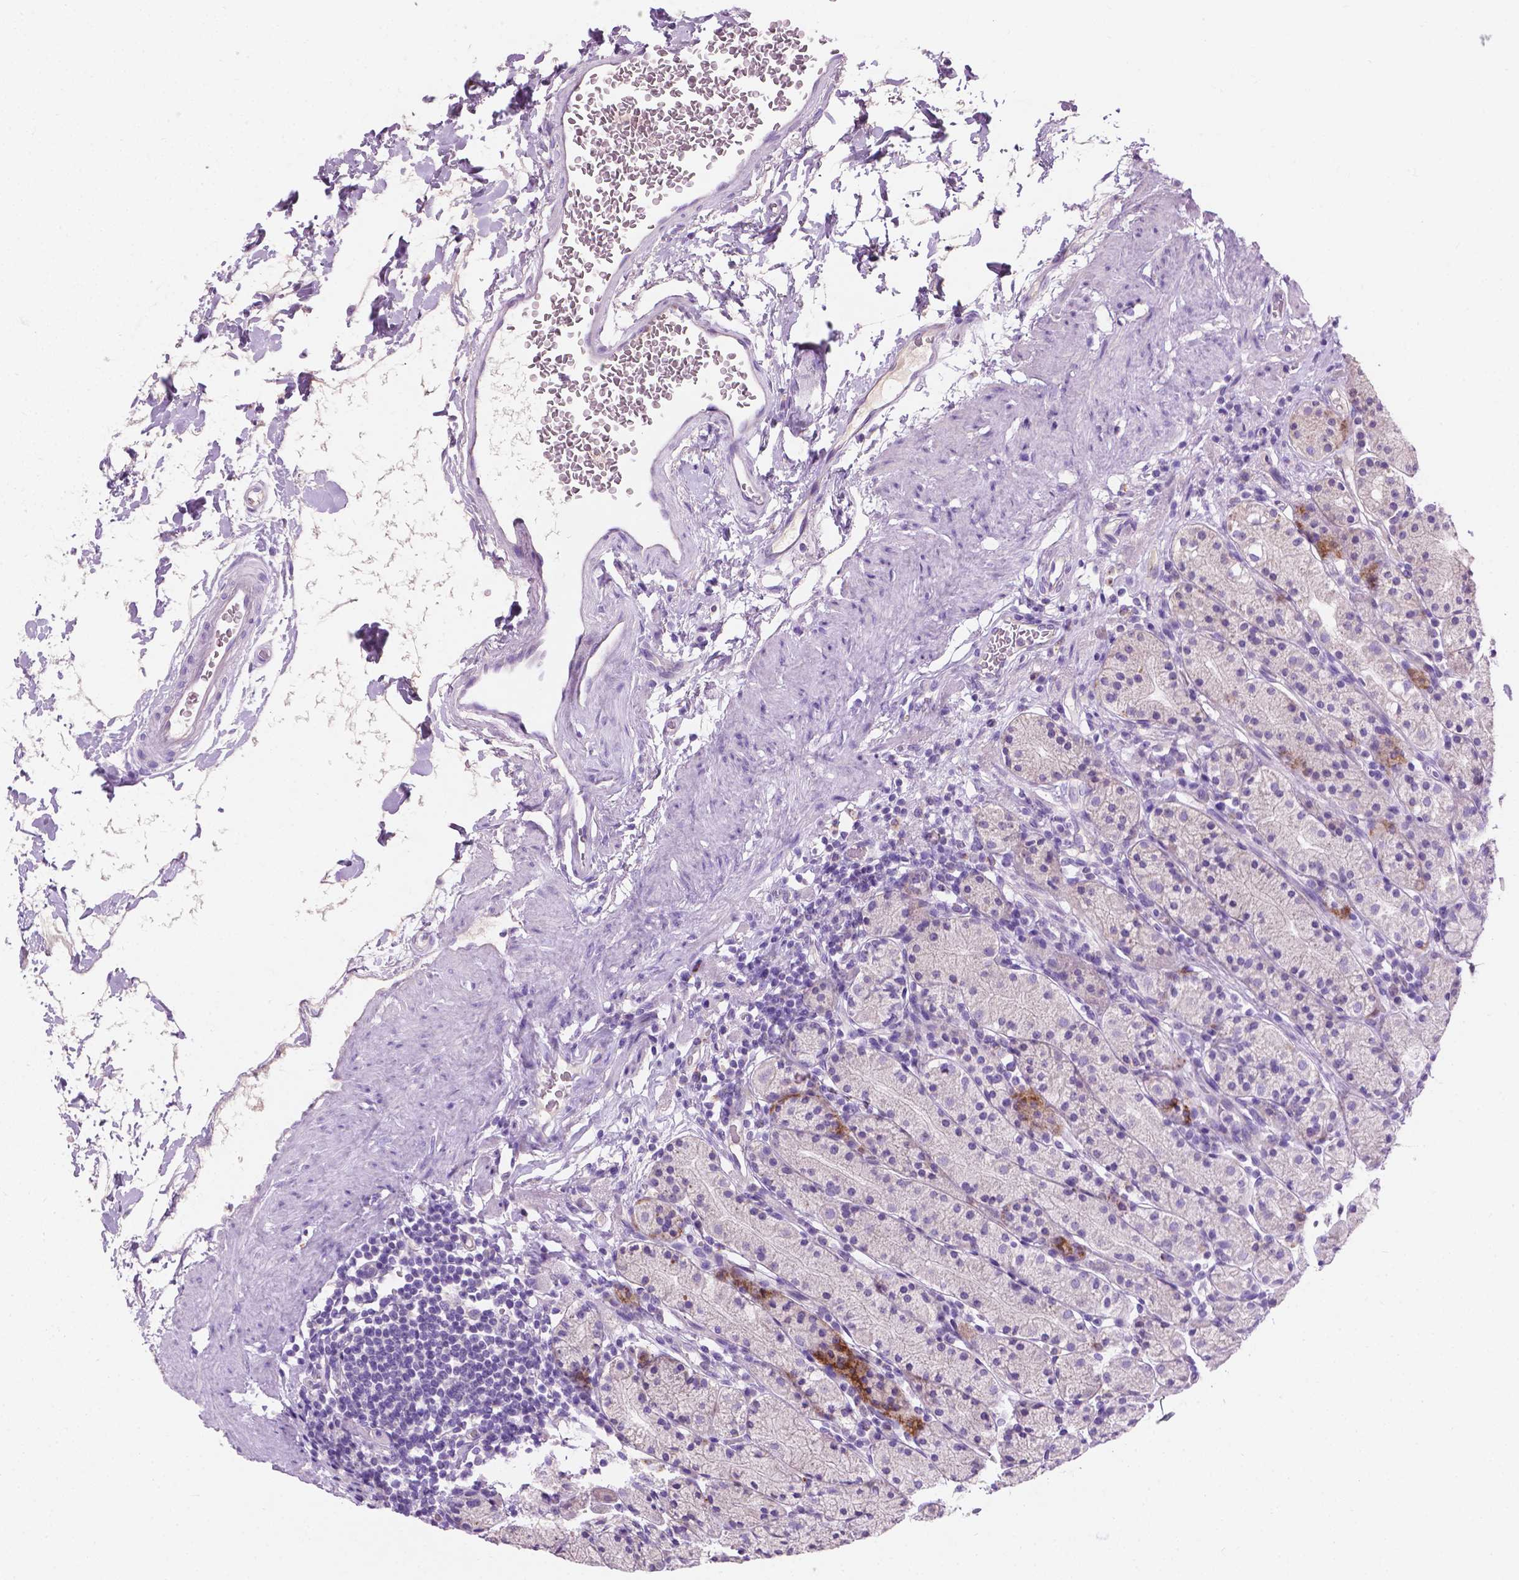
{"staining": {"intensity": "negative", "quantity": "none", "location": "none"}, "tissue": "stomach", "cell_type": "Glandular cells", "image_type": "normal", "snomed": [{"axis": "morphology", "description": "Normal tissue, NOS"}, {"axis": "topography", "description": "Stomach, upper"}, {"axis": "topography", "description": "Stomach"}], "caption": "Immunohistochemistry of normal human stomach reveals no expression in glandular cells. Brightfield microscopy of immunohistochemistry stained with DAB (3,3'-diaminobenzidine) (brown) and hematoxylin (blue), captured at high magnification.", "gene": "NOXO1", "patient": {"sex": "male", "age": 62}}